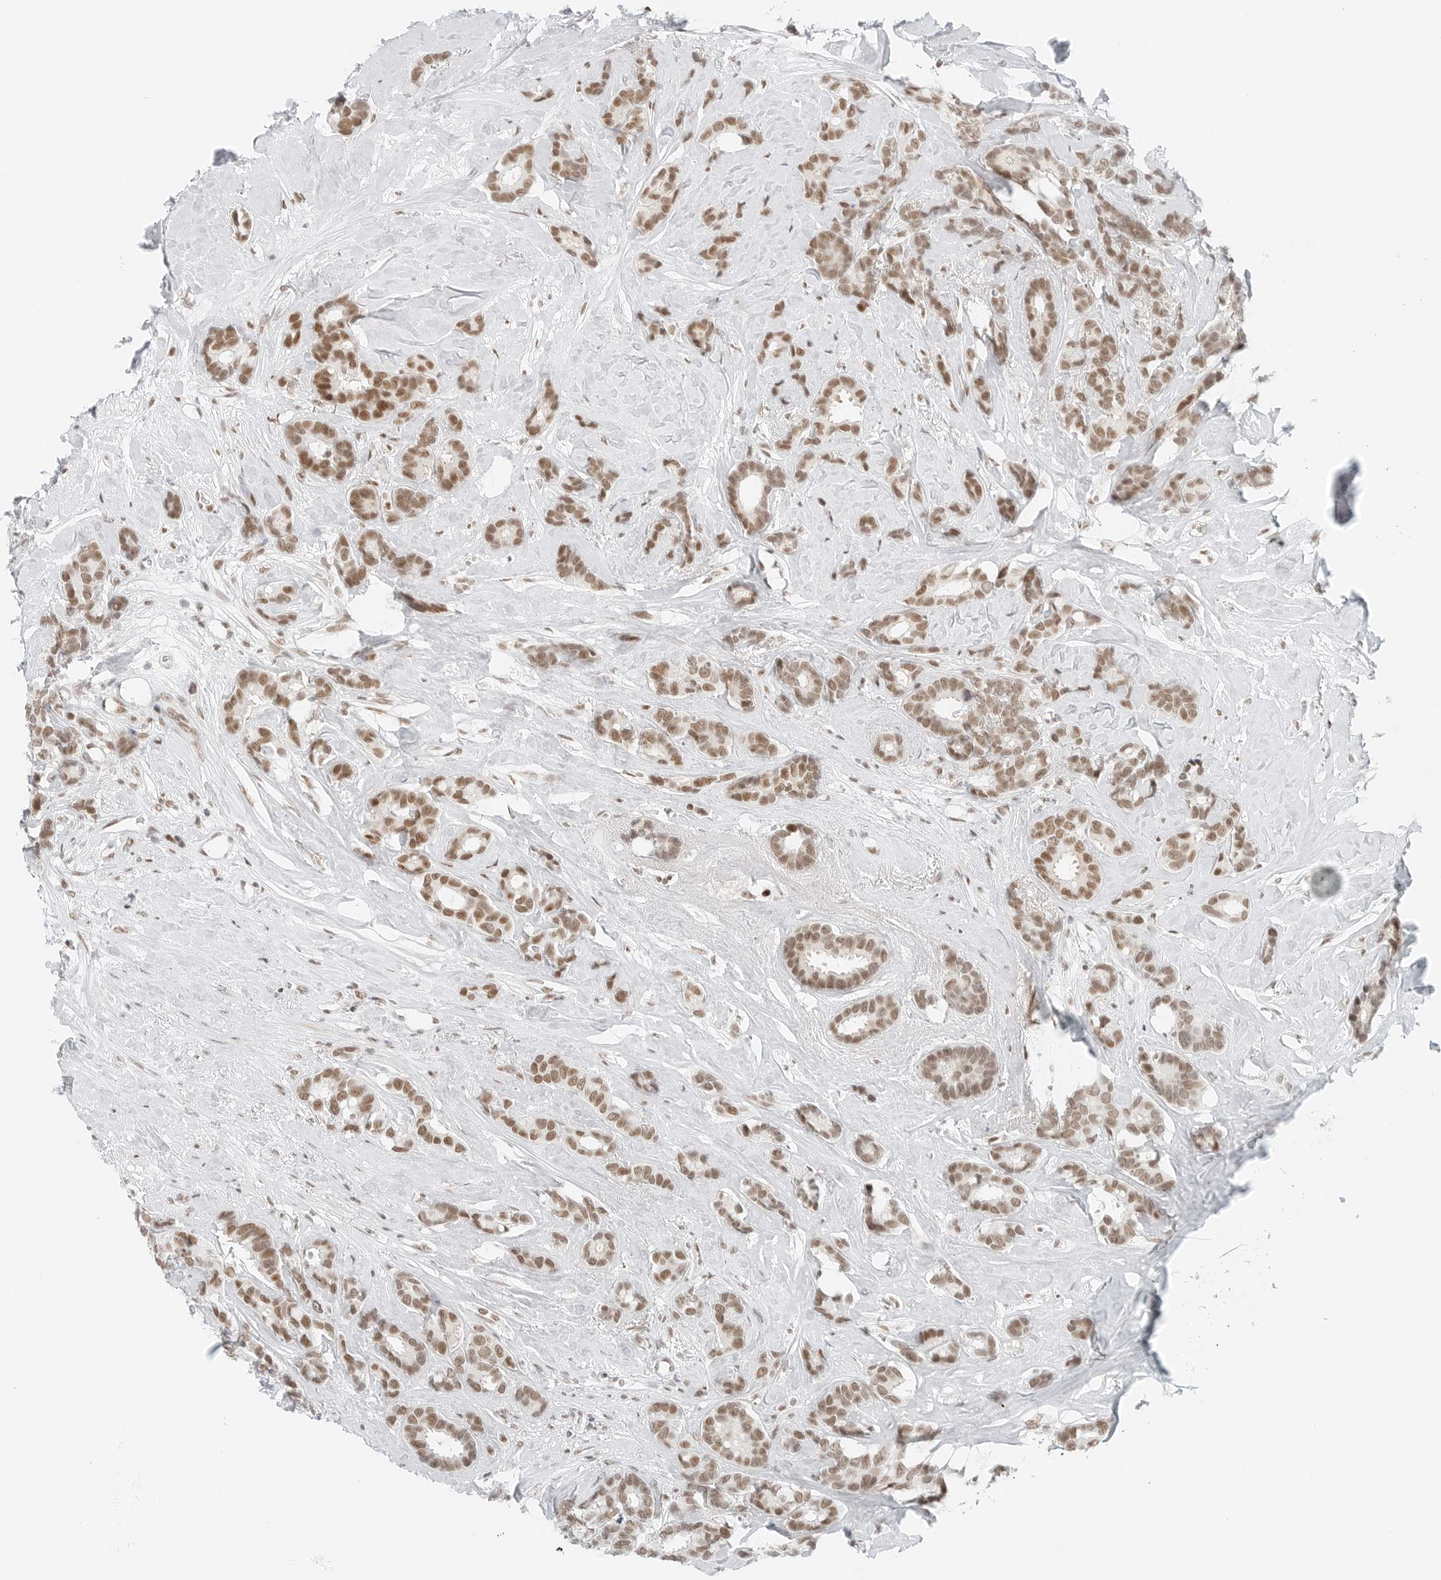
{"staining": {"intensity": "moderate", "quantity": ">75%", "location": "nuclear"}, "tissue": "breast cancer", "cell_type": "Tumor cells", "image_type": "cancer", "snomed": [{"axis": "morphology", "description": "Duct carcinoma"}, {"axis": "topography", "description": "Breast"}], "caption": "Human infiltrating ductal carcinoma (breast) stained with a protein marker displays moderate staining in tumor cells.", "gene": "CRTC2", "patient": {"sex": "female", "age": 87}}